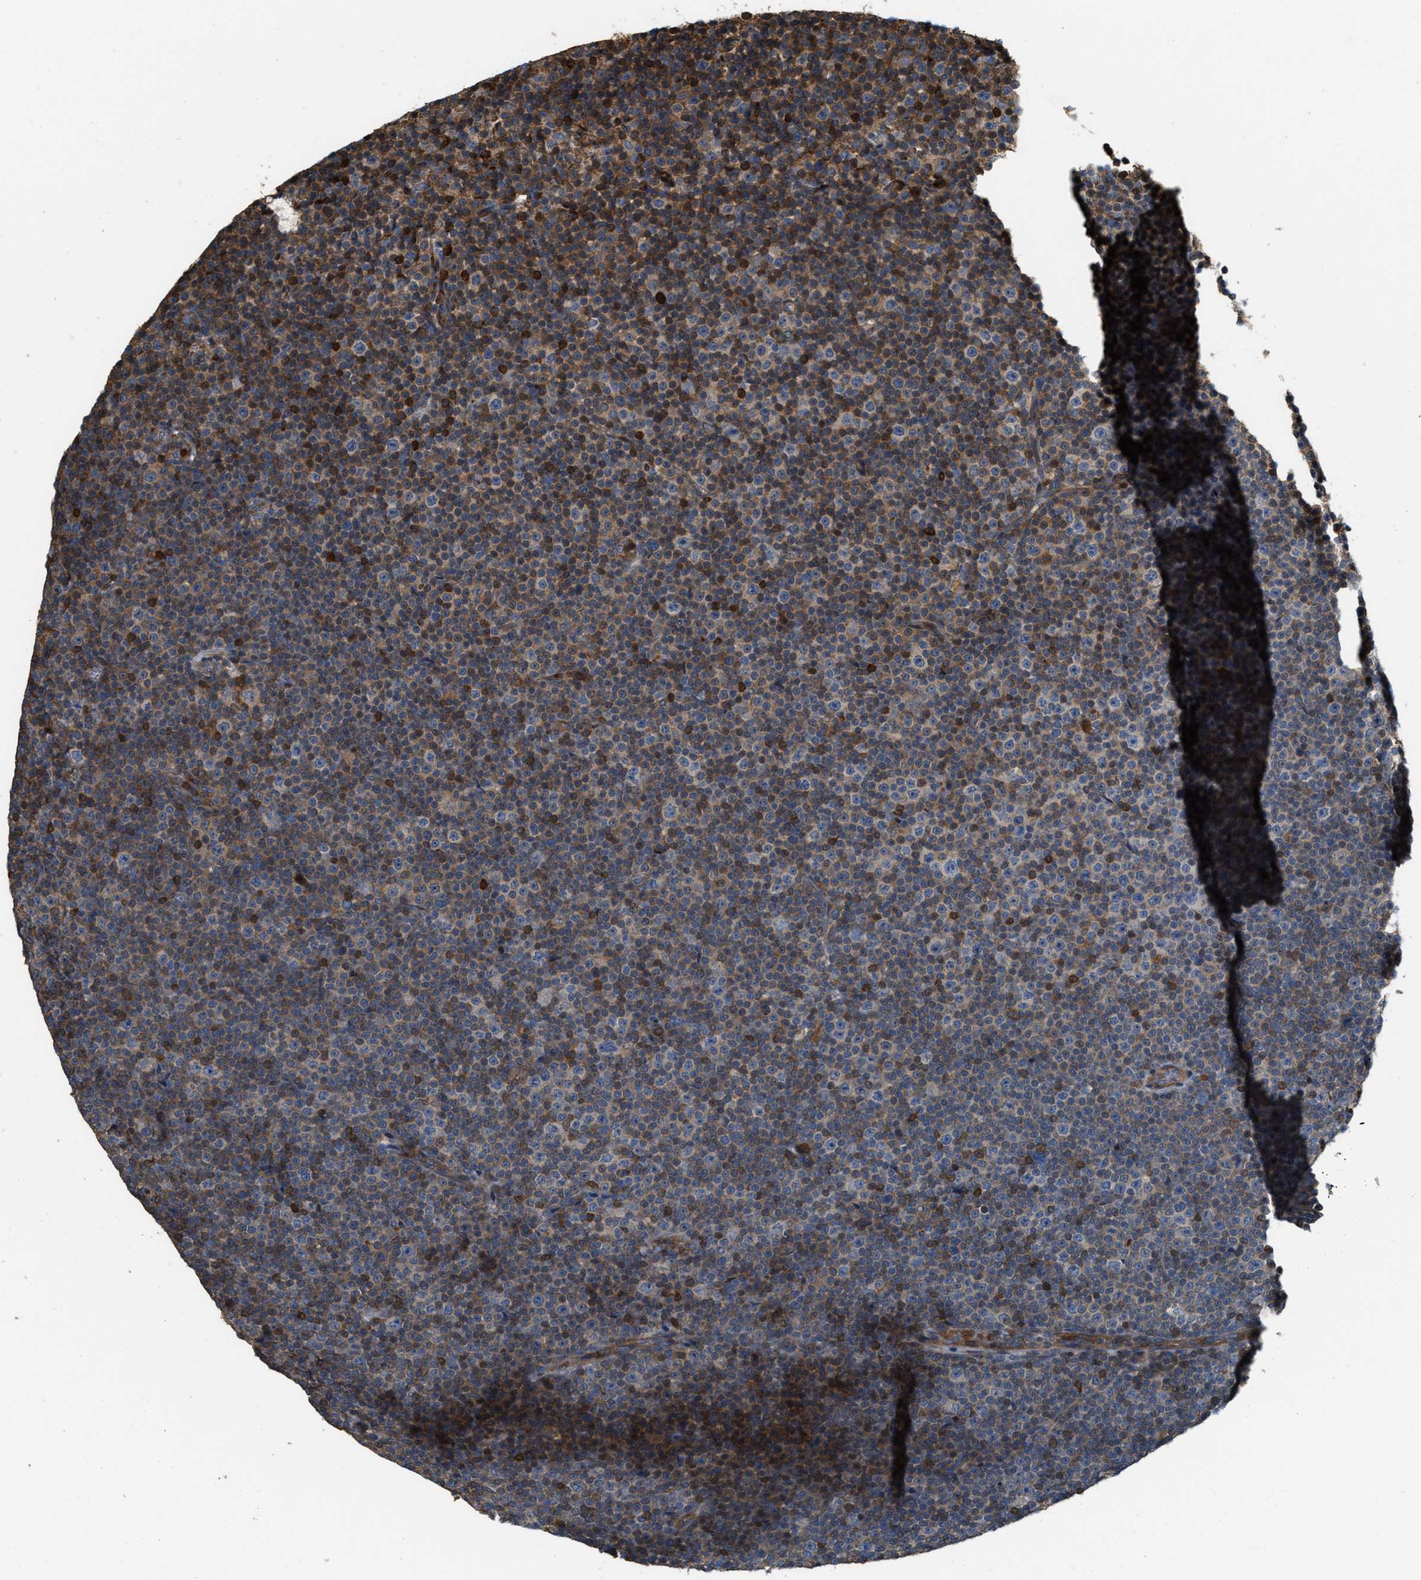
{"staining": {"intensity": "weak", "quantity": "<25%", "location": "cytoplasmic/membranous"}, "tissue": "lymphoma", "cell_type": "Tumor cells", "image_type": "cancer", "snomed": [{"axis": "morphology", "description": "Malignant lymphoma, non-Hodgkin's type, Low grade"}, {"axis": "topography", "description": "Lymph node"}], "caption": "This micrograph is of lymphoma stained with immunohistochemistry (IHC) to label a protein in brown with the nuclei are counter-stained blue. There is no positivity in tumor cells. The staining was performed using DAB (3,3'-diaminobenzidine) to visualize the protein expression in brown, while the nuclei were stained in blue with hematoxylin (Magnification: 20x).", "gene": "SERPINB5", "patient": {"sex": "female", "age": 67}}